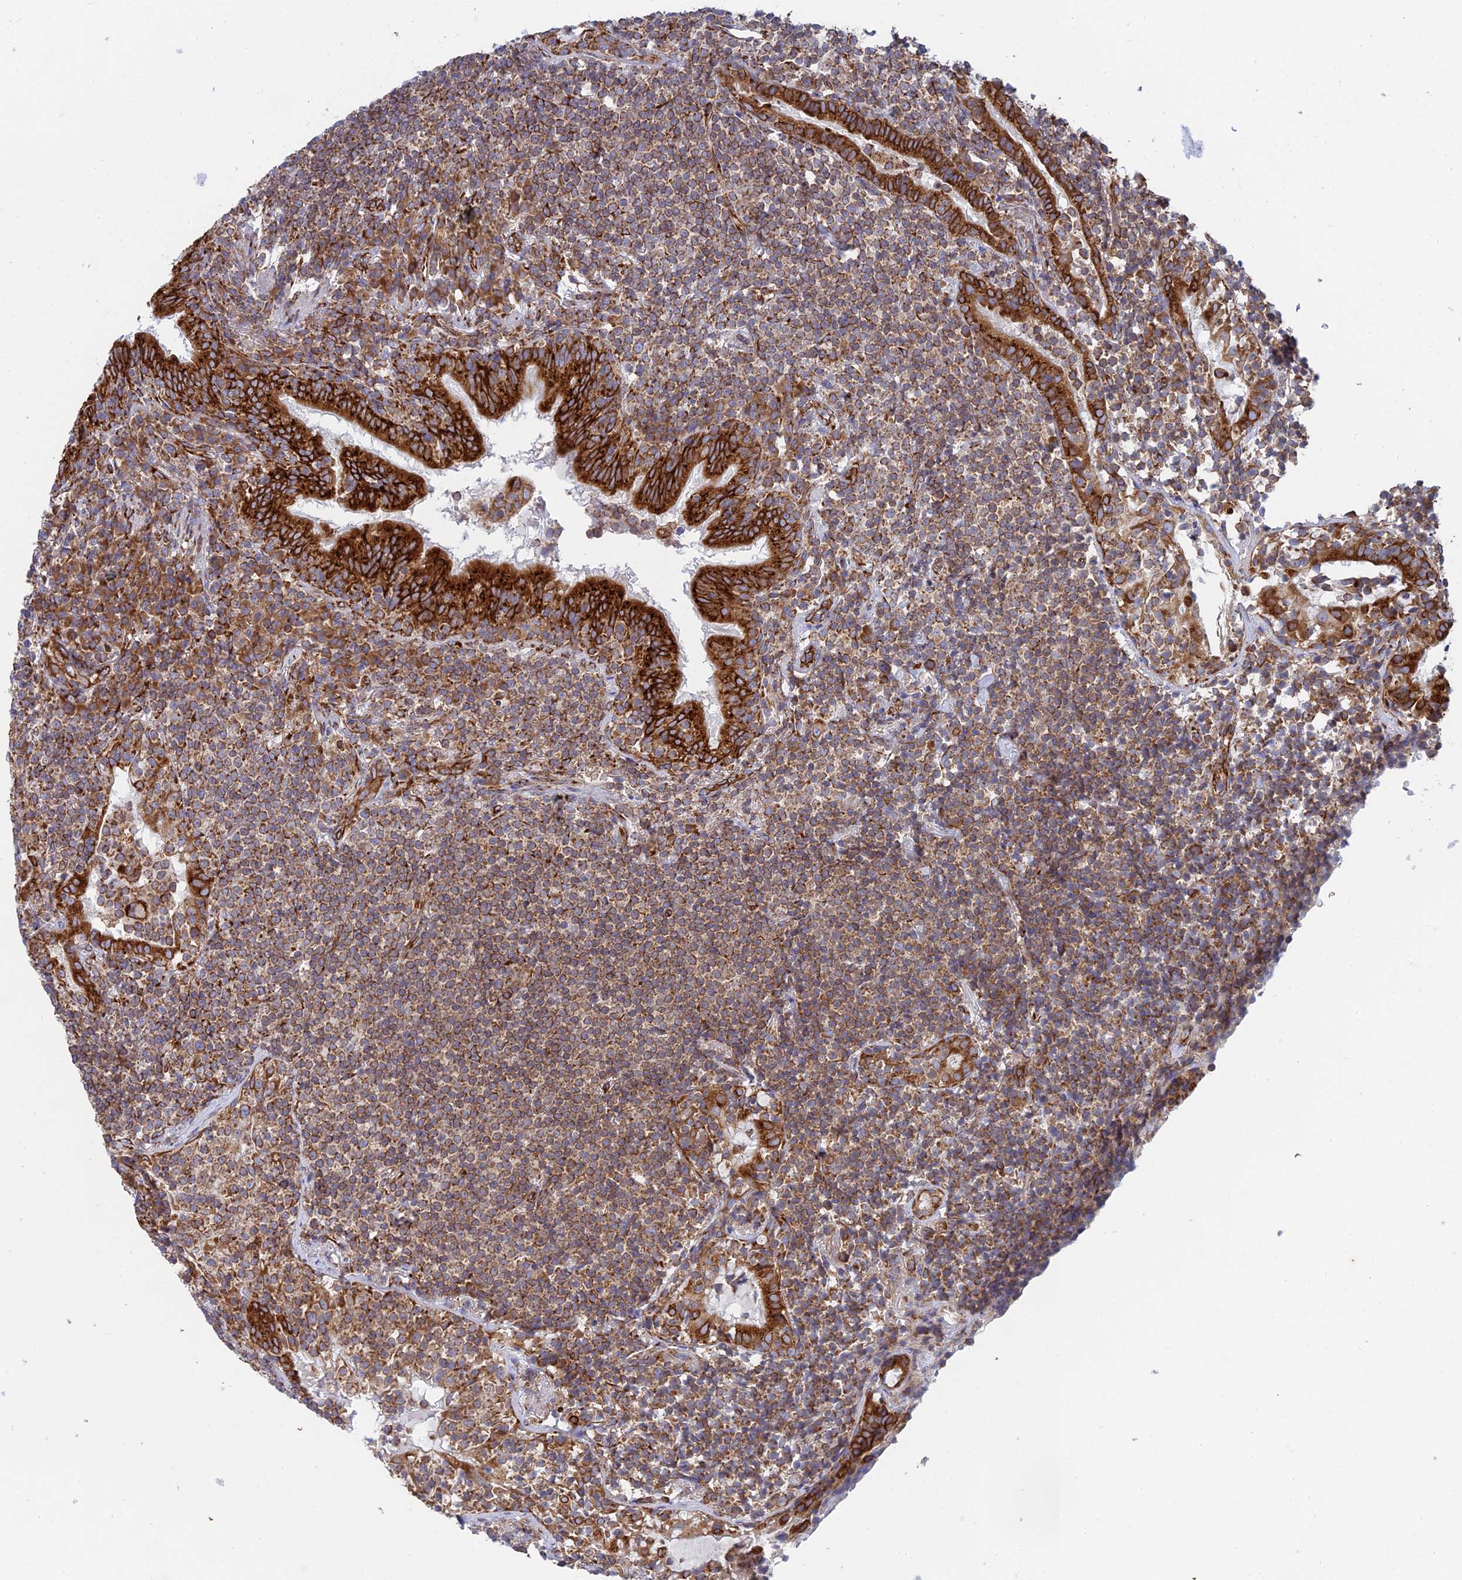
{"staining": {"intensity": "moderate", "quantity": ">75%", "location": "cytoplasmic/membranous"}, "tissue": "lymphoma", "cell_type": "Tumor cells", "image_type": "cancer", "snomed": [{"axis": "morphology", "description": "Malignant lymphoma, non-Hodgkin's type, Low grade"}, {"axis": "topography", "description": "Lung"}], "caption": "High-magnification brightfield microscopy of malignant lymphoma, non-Hodgkin's type (low-grade) stained with DAB (brown) and counterstained with hematoxylin (blue). tumor cells exhibit moderate cytoplasmic/membranous staining is seen in approximately>75% of cells. (Brightfield microscopy of DAB IHC at high magnification).", "gene": "CCDC69", "patient": {"sex": "female", "age": 71}}